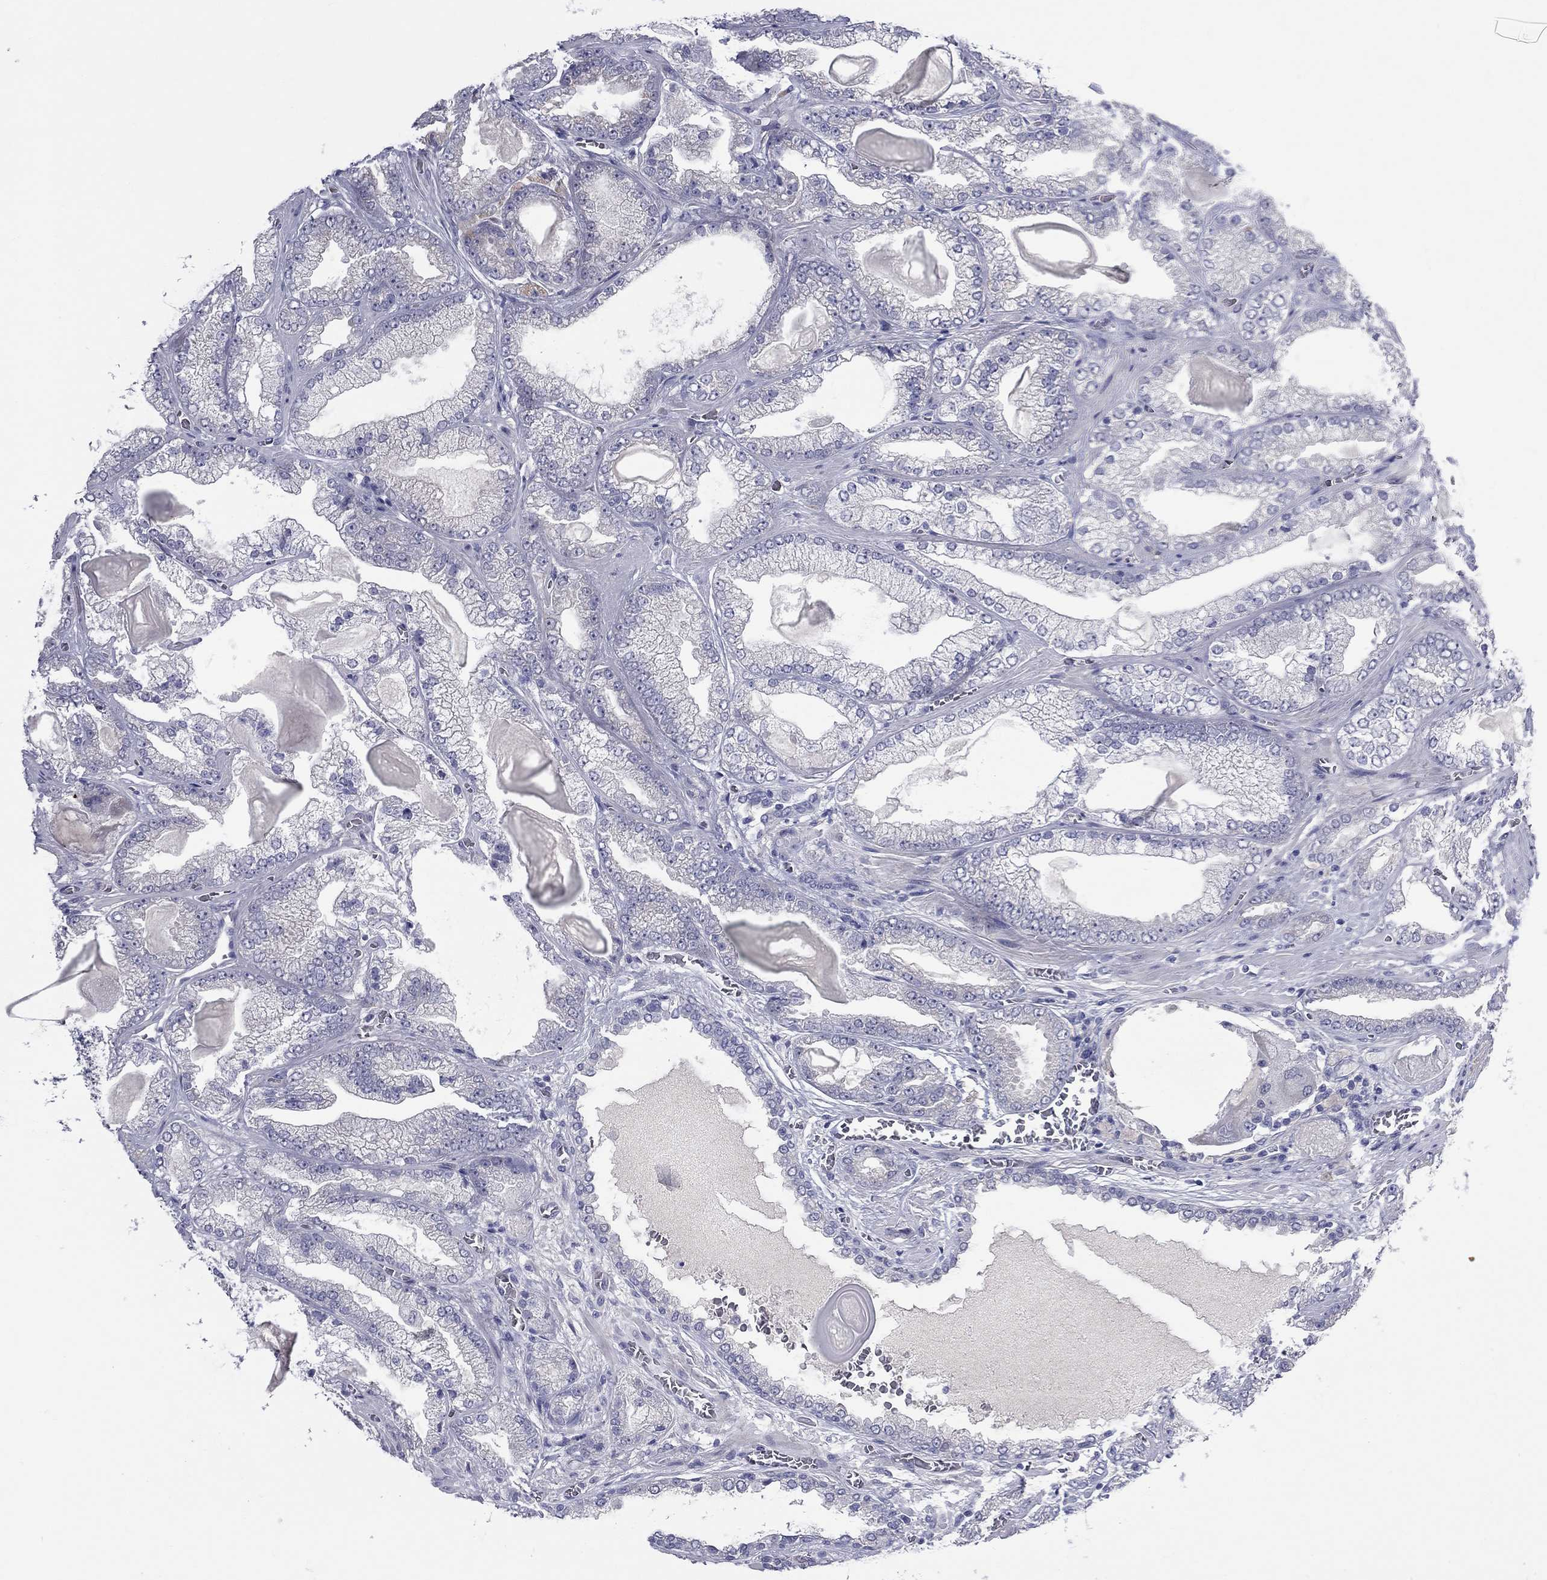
{"staining": {"intensity": "negative", "quantity": "none", "location": "none"}, "tissue": "prostate cancer", "cell_type": "Tumor cells", "image_type": "cancer", "snomed": [{"axis": "morphology", "description": "Adenocarcinoma, Low grade"}, {"axis": "topography", "description": "Prostate"}], "caption": "The micrograph exhibits no staining of tumor cells in prostate low-grade adenocarcinoma.", "gene": "UNC119B", "patient": {"sex": "male", "age": 57}}